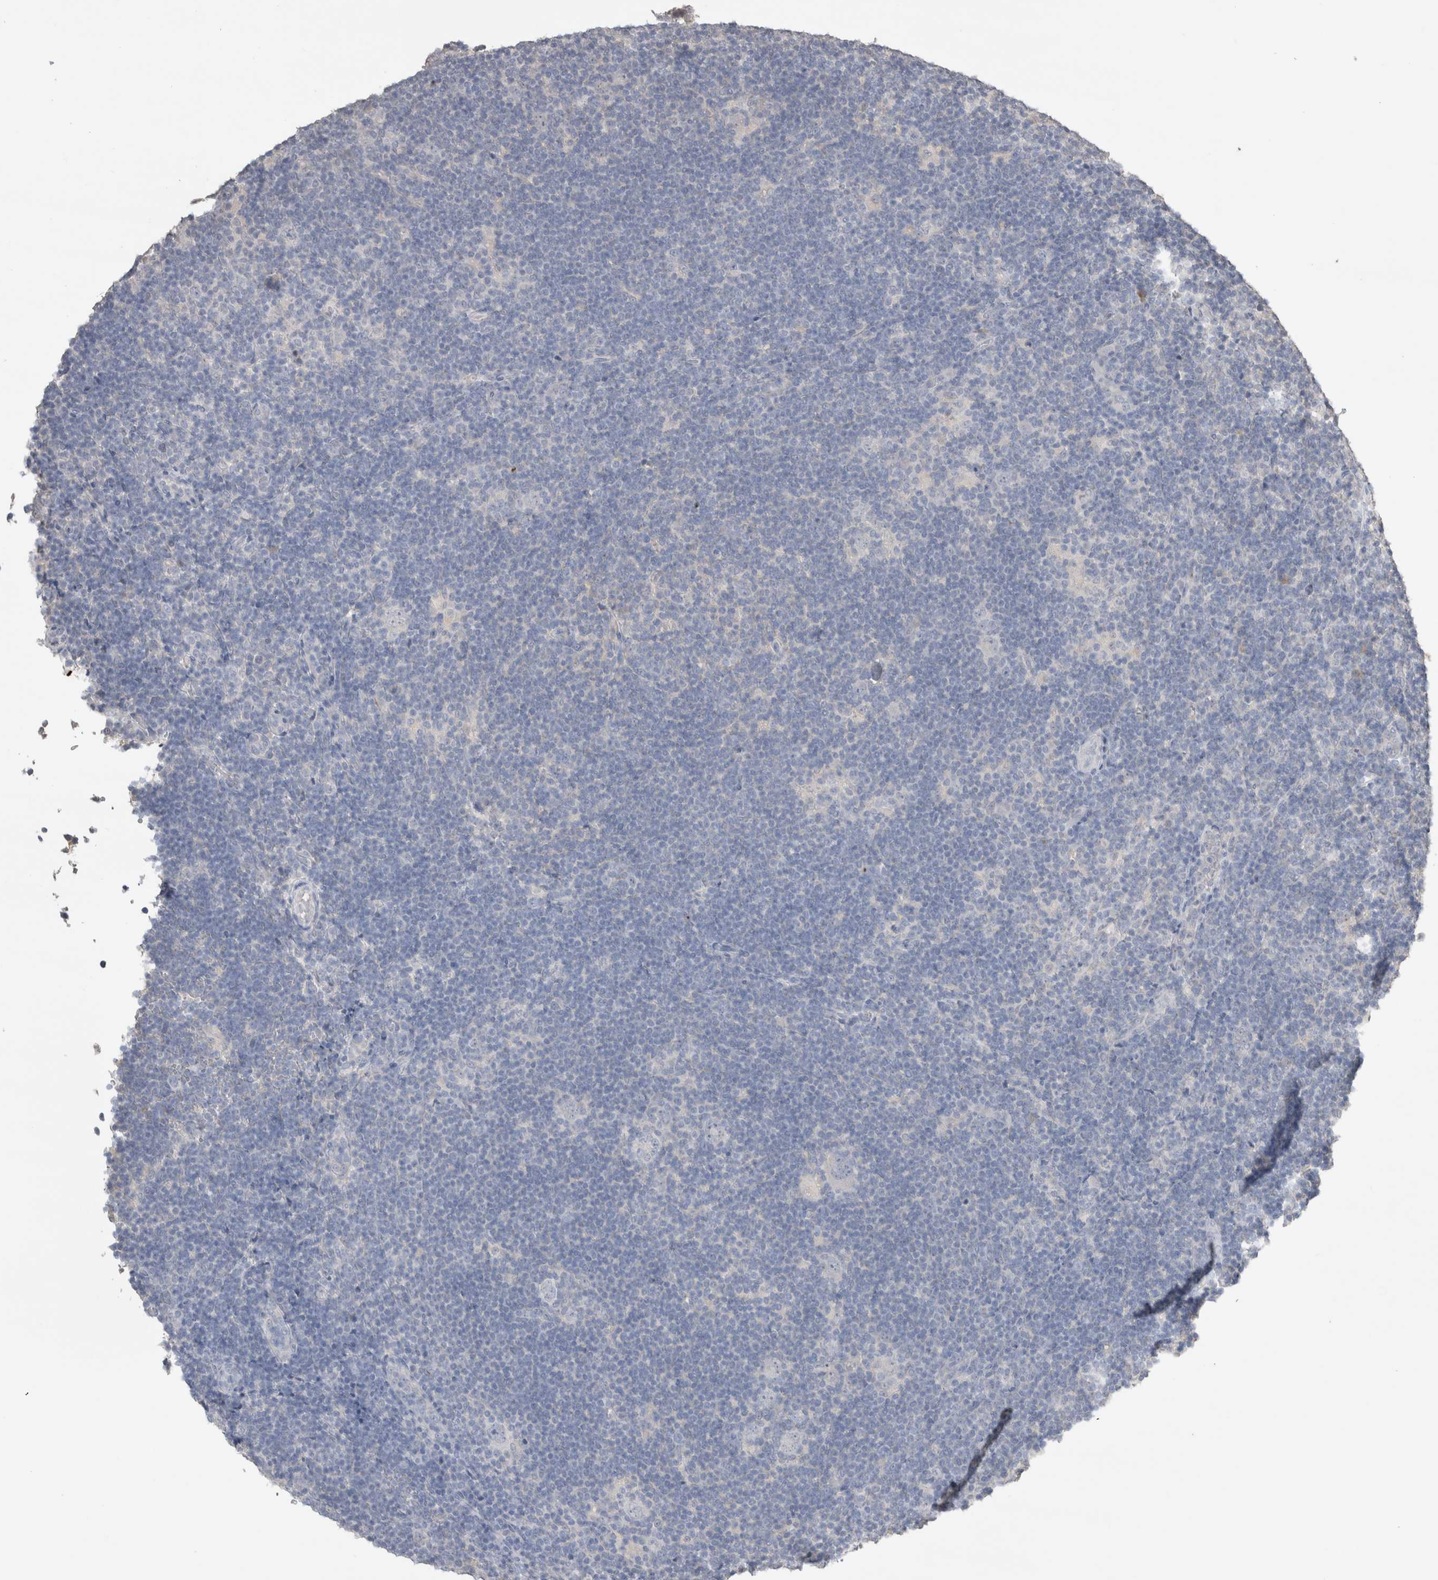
{"staining": {"intensity": "negative", "quantity": "none", "location": "none"}, "tissue": "lymphoma", "cell_type": "Tumor cells", "image_type": "cancer", "snomed": [{"axis": "morphology", "description": "Hodgkin's disease, NOS"}, {"axis": "topography", "description": "Lymph node"}], "caption": "Tumor cells are negative for protein expression in human lymphoma. The staining is performed using DAB (3,3'-diaminobenzidine) brown chromogen with nuclei counter-stained in using hematoxylin.", "gene": "NAALADL2", "patient": {"sex": "female", "age": 57}}